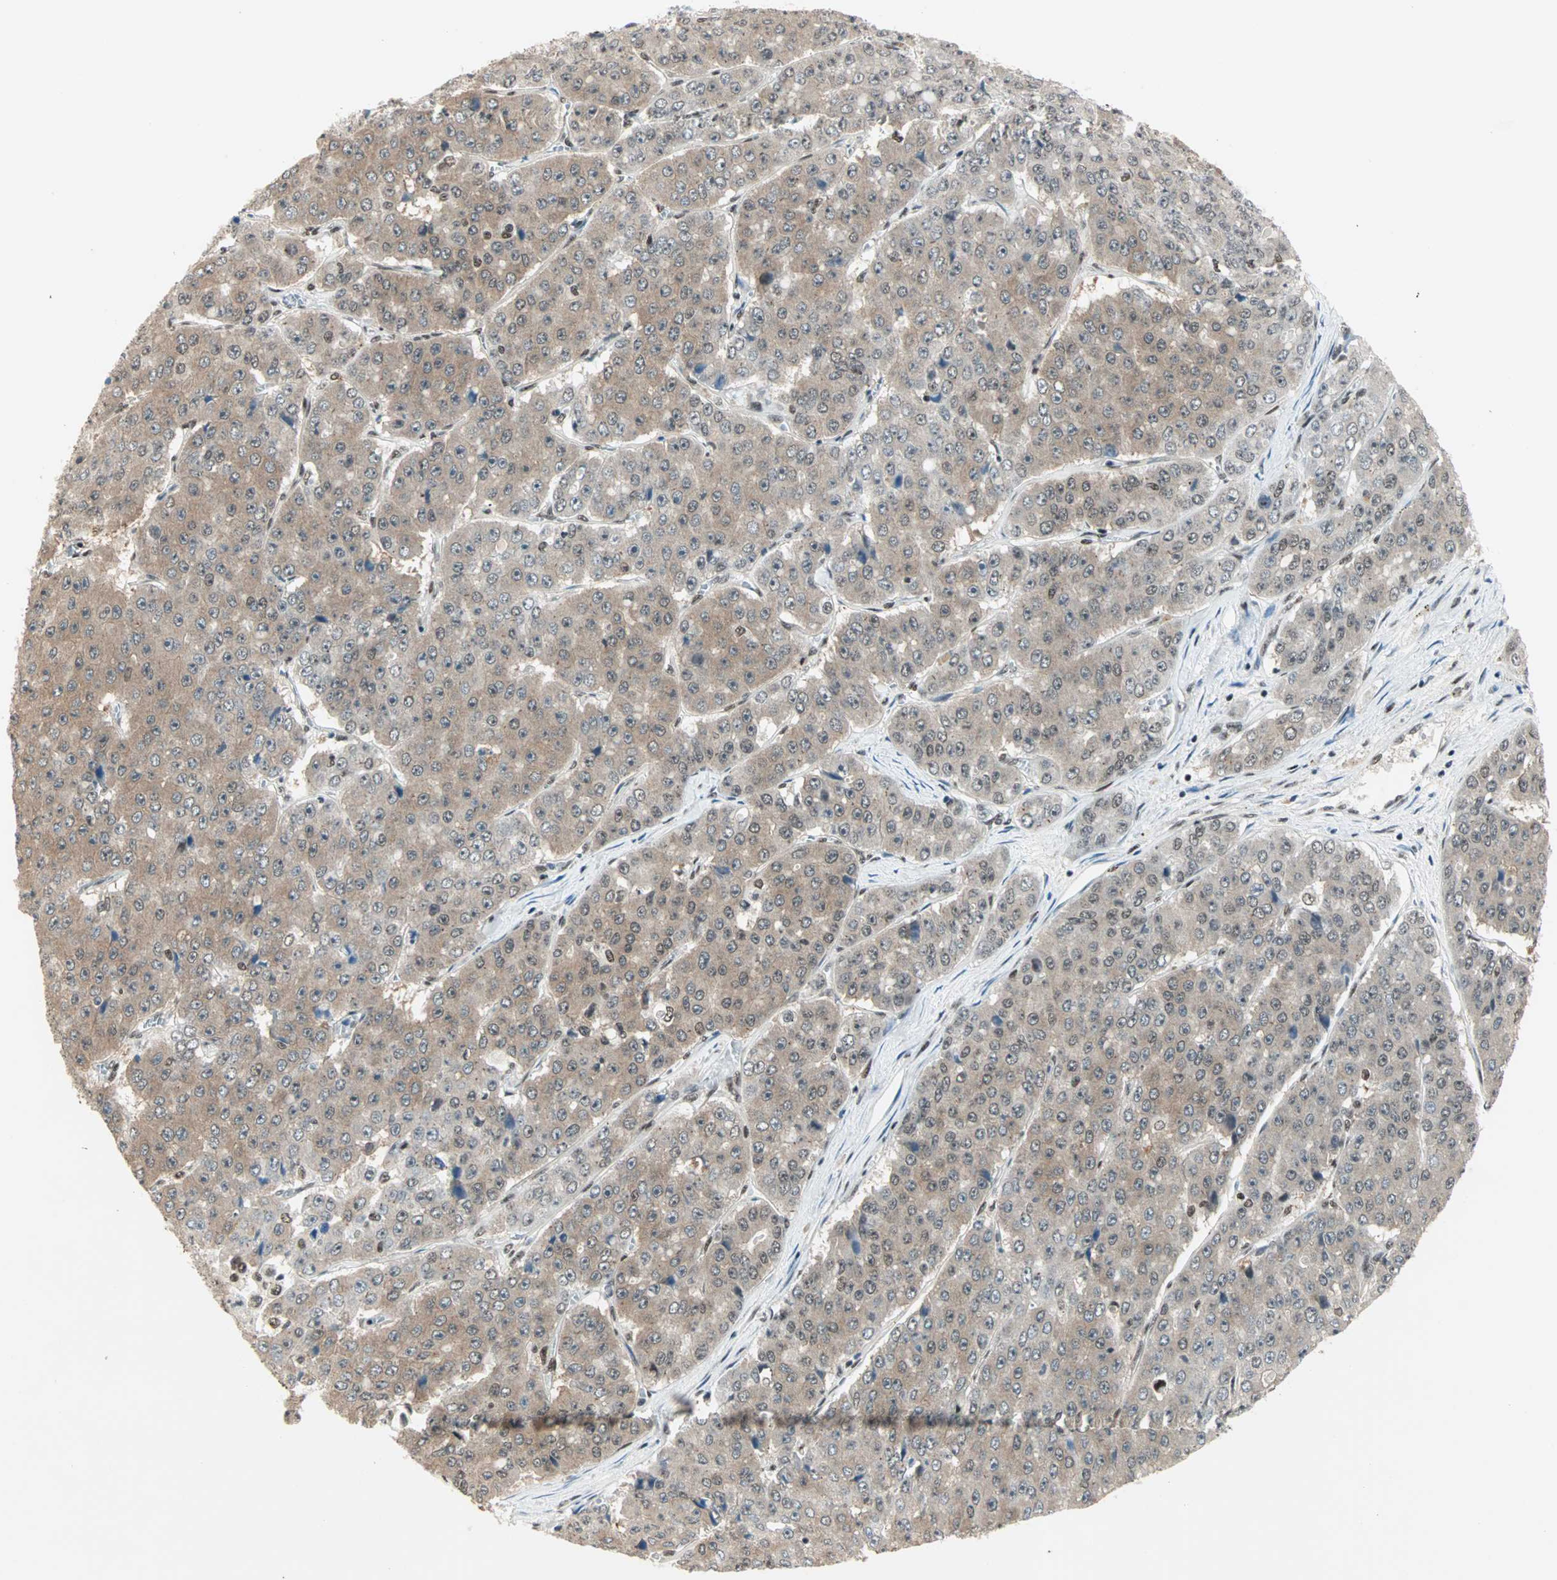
{"staining": {"intensity": "moderate", "quantity": ">75%", "location": "cytoplasmic/membranous,nuclear"}, "tissue": "pancreatic cancer", "cell_type": "Tumor cells", "image_type": "cancer", "snomed": [{"axis": "morphology", "description": "Adenocarcinoma, NOS"}, {"axis": "topography", "description": "Pancreas"}], "caption": "Tumor cells exhibit medium levels of moderate cytoplasmic/membranous and nuclear staining in about >75% of cells in pancreatic cancer. (DAB IHC, brown staining for protein, blue staining for nuclei).", "gene": "BLM", "patient": {"sex": "male", "age": 50}}